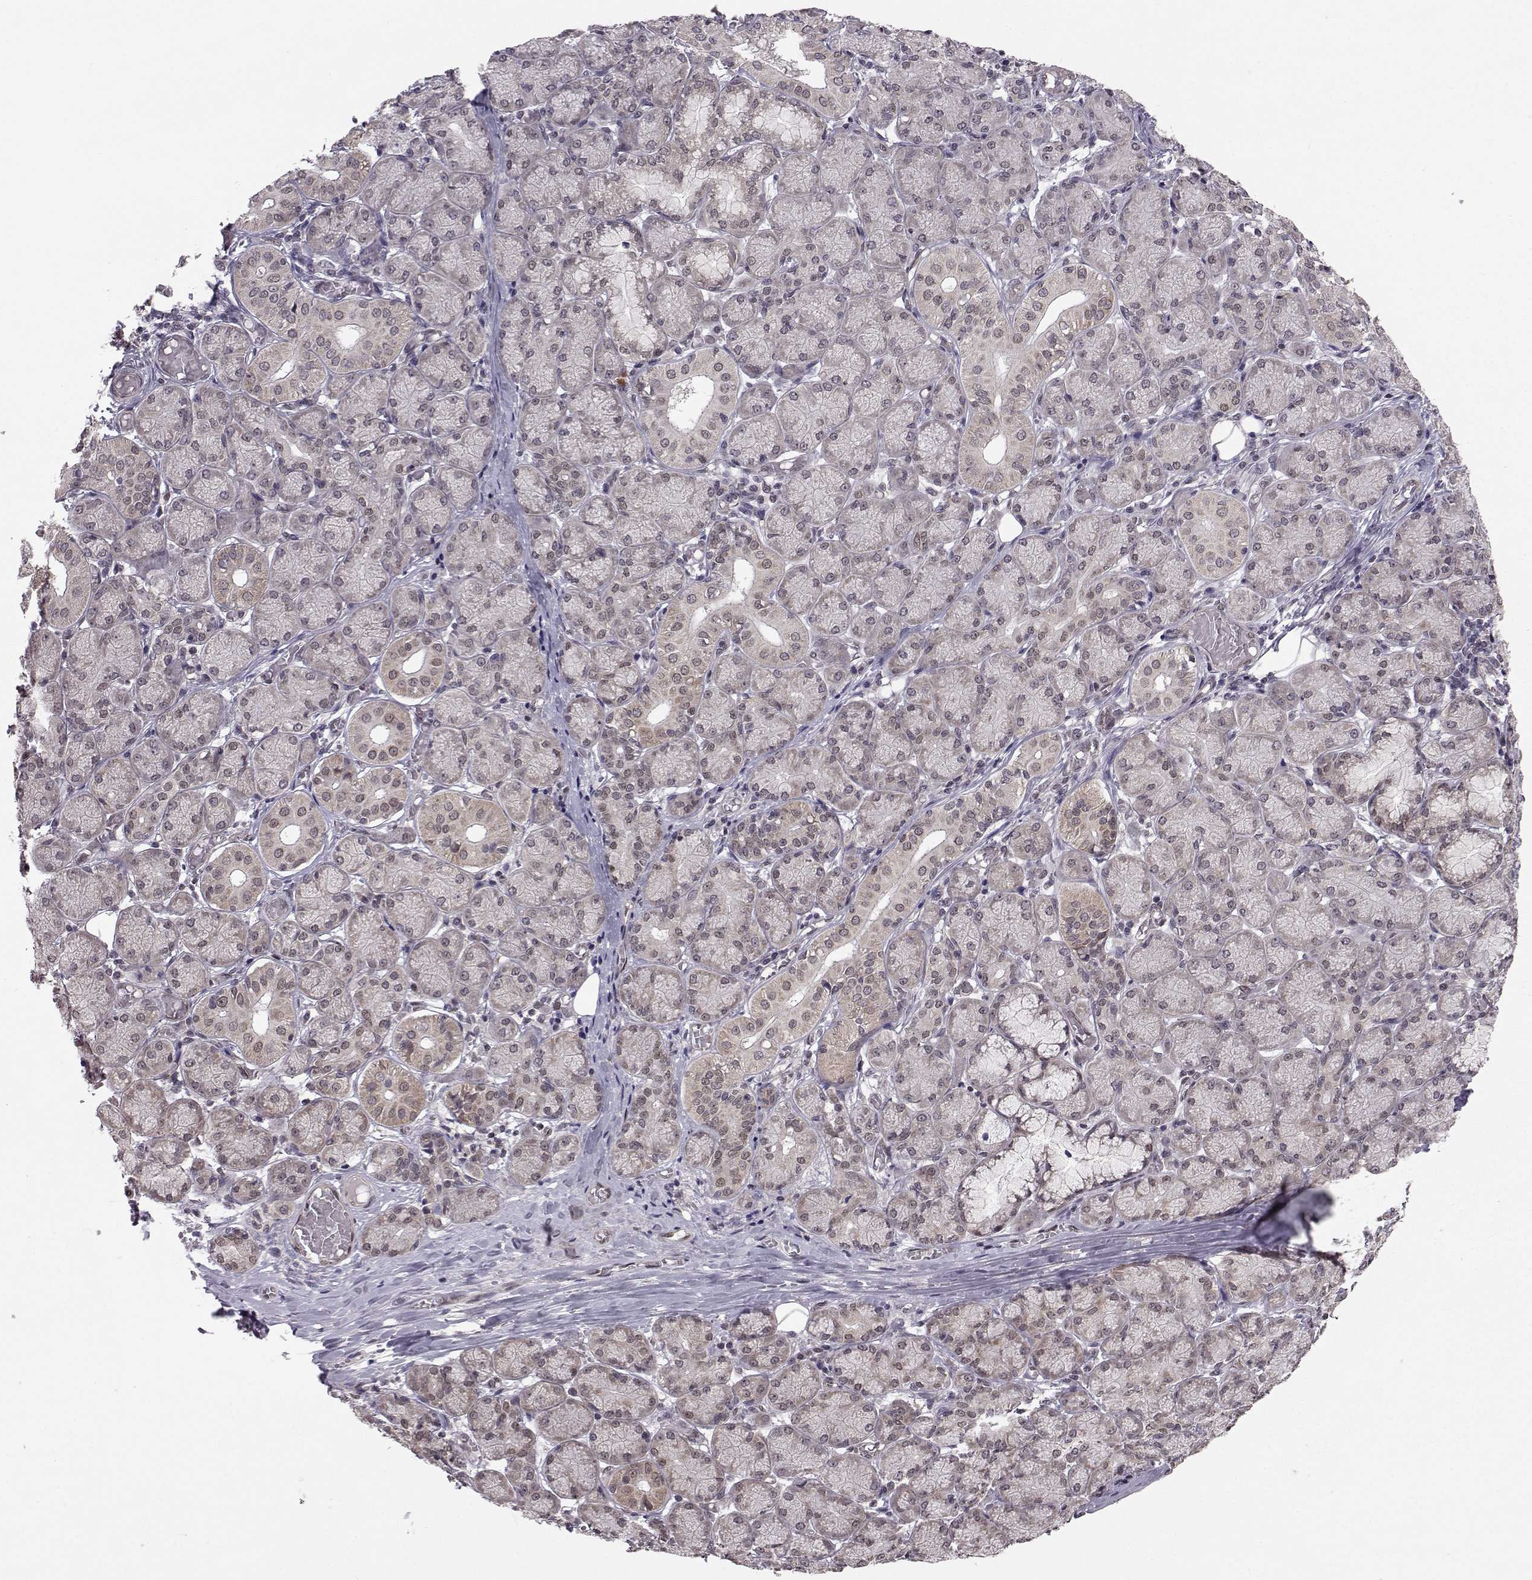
{"staining": {"intensity": "moderate", "quantity": "25%-75%", "location": "nuclear"}, "tissue": "salivary gland", "cell_type": "Glandular cells", "image_type": "normal", "snomed": [{"axis": "morphology", "description": "Normal tissue, NOS"}, {"axis": "topography", "description": "Salivary gland"}, {"axis": "topography", "description": "Peripheral nerve tissue"}], "caption": "The histopathology image exhibits a brown stain indicating the presence of a protein in the nuclear of glandular cells in salivary gland.", "gene": "PKN2", "patient": {"sex": "female", "age": 24}}